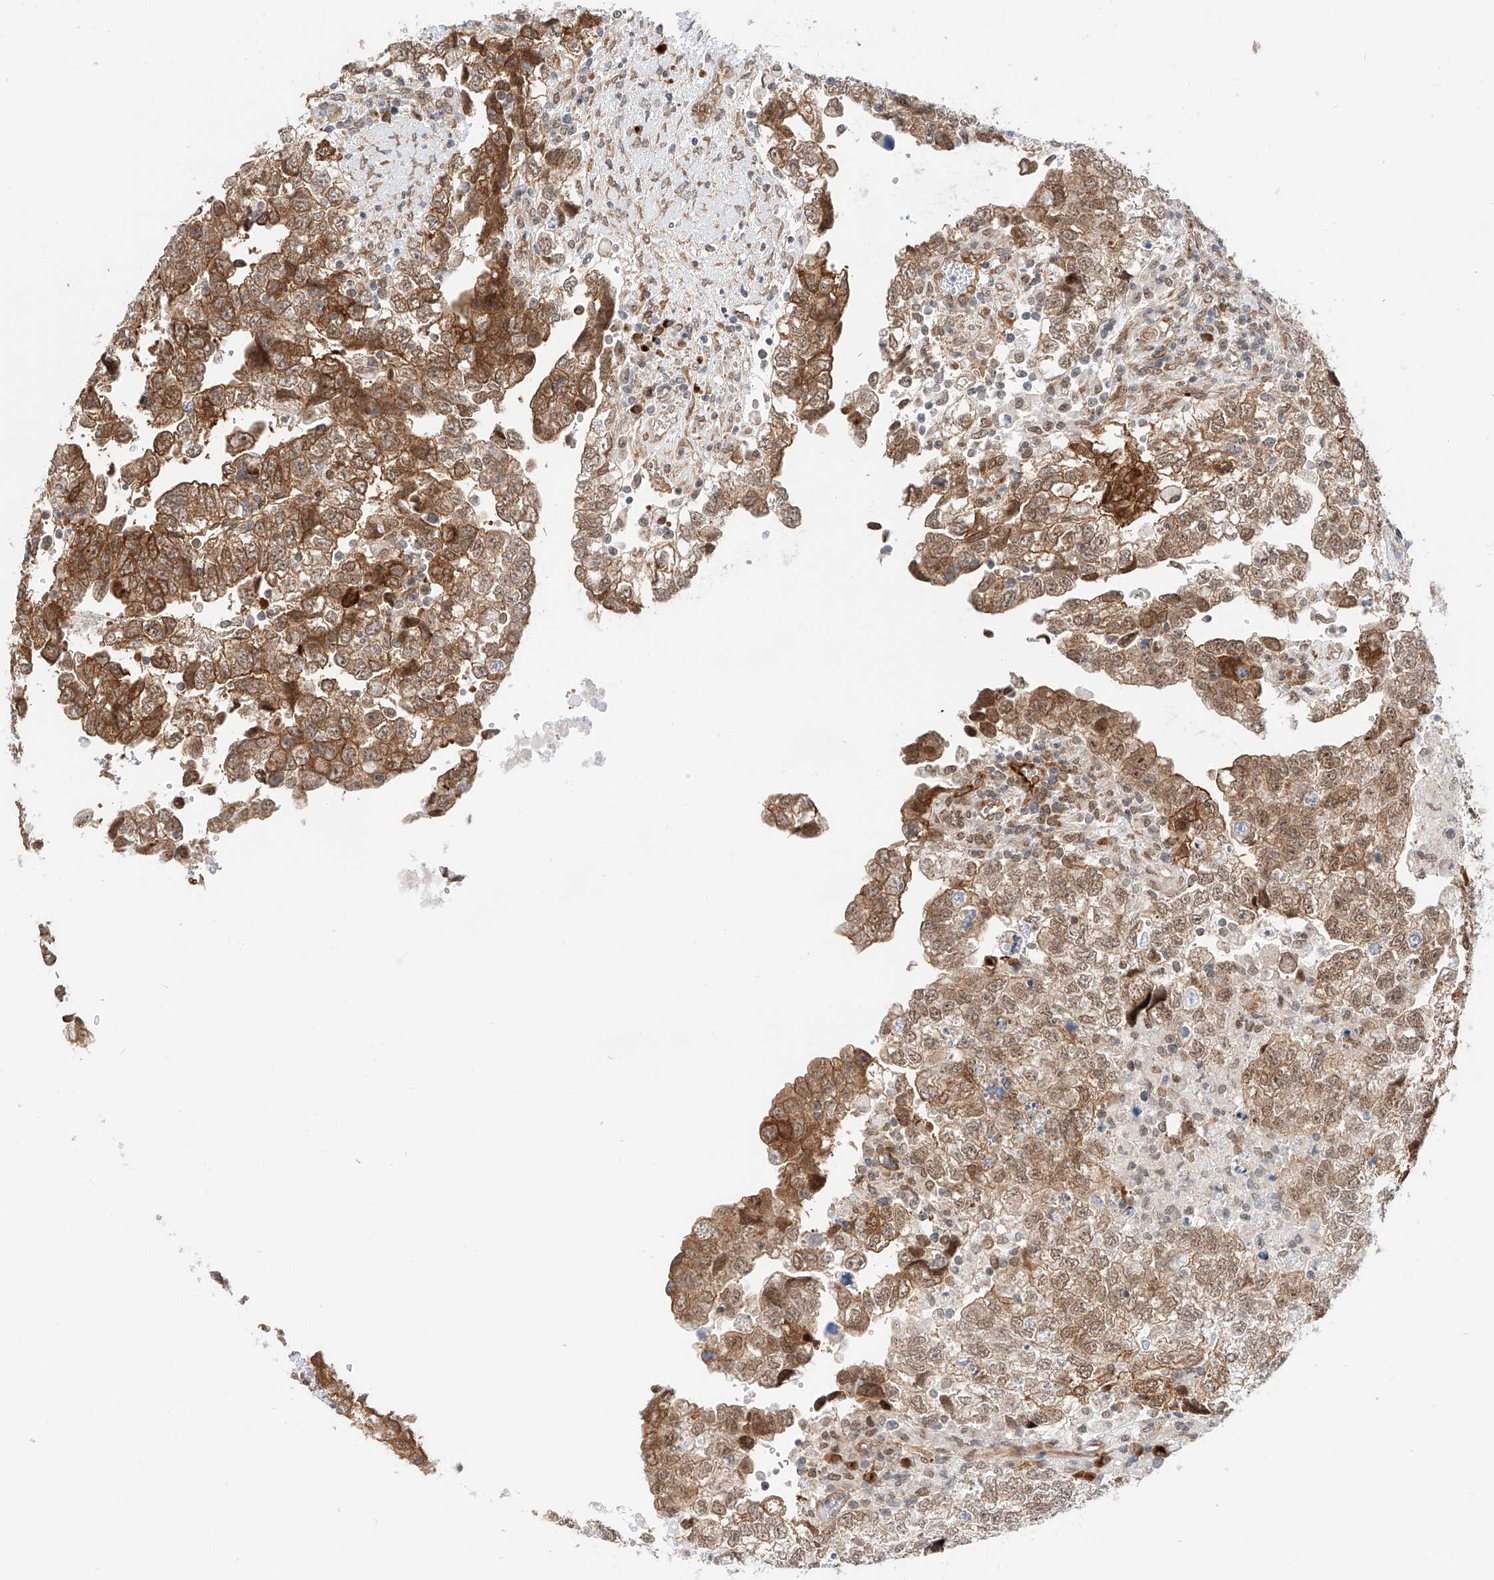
{"staining": {"intensity": "moderate", "quantity": ">75%", "location": "cytoplasmic/membranous"}, "tissue": "testis cancer", "cell_type": "Tumor cells", "image_type": "cancer", "snomed": [{"axis": "morphology", "description": "Carcinoma, Embryonal, NOS"}, {"axis": "topography", "description": "Testis"}], "caption": "This is an image of IHC staining of testis cancer (embryonal carcinoma), which shows moderate staining in the cytoplasmic/membranous of tumor cells.", "gene": "CARMIL1", "patient": {"sex": "male", "age": 37}}